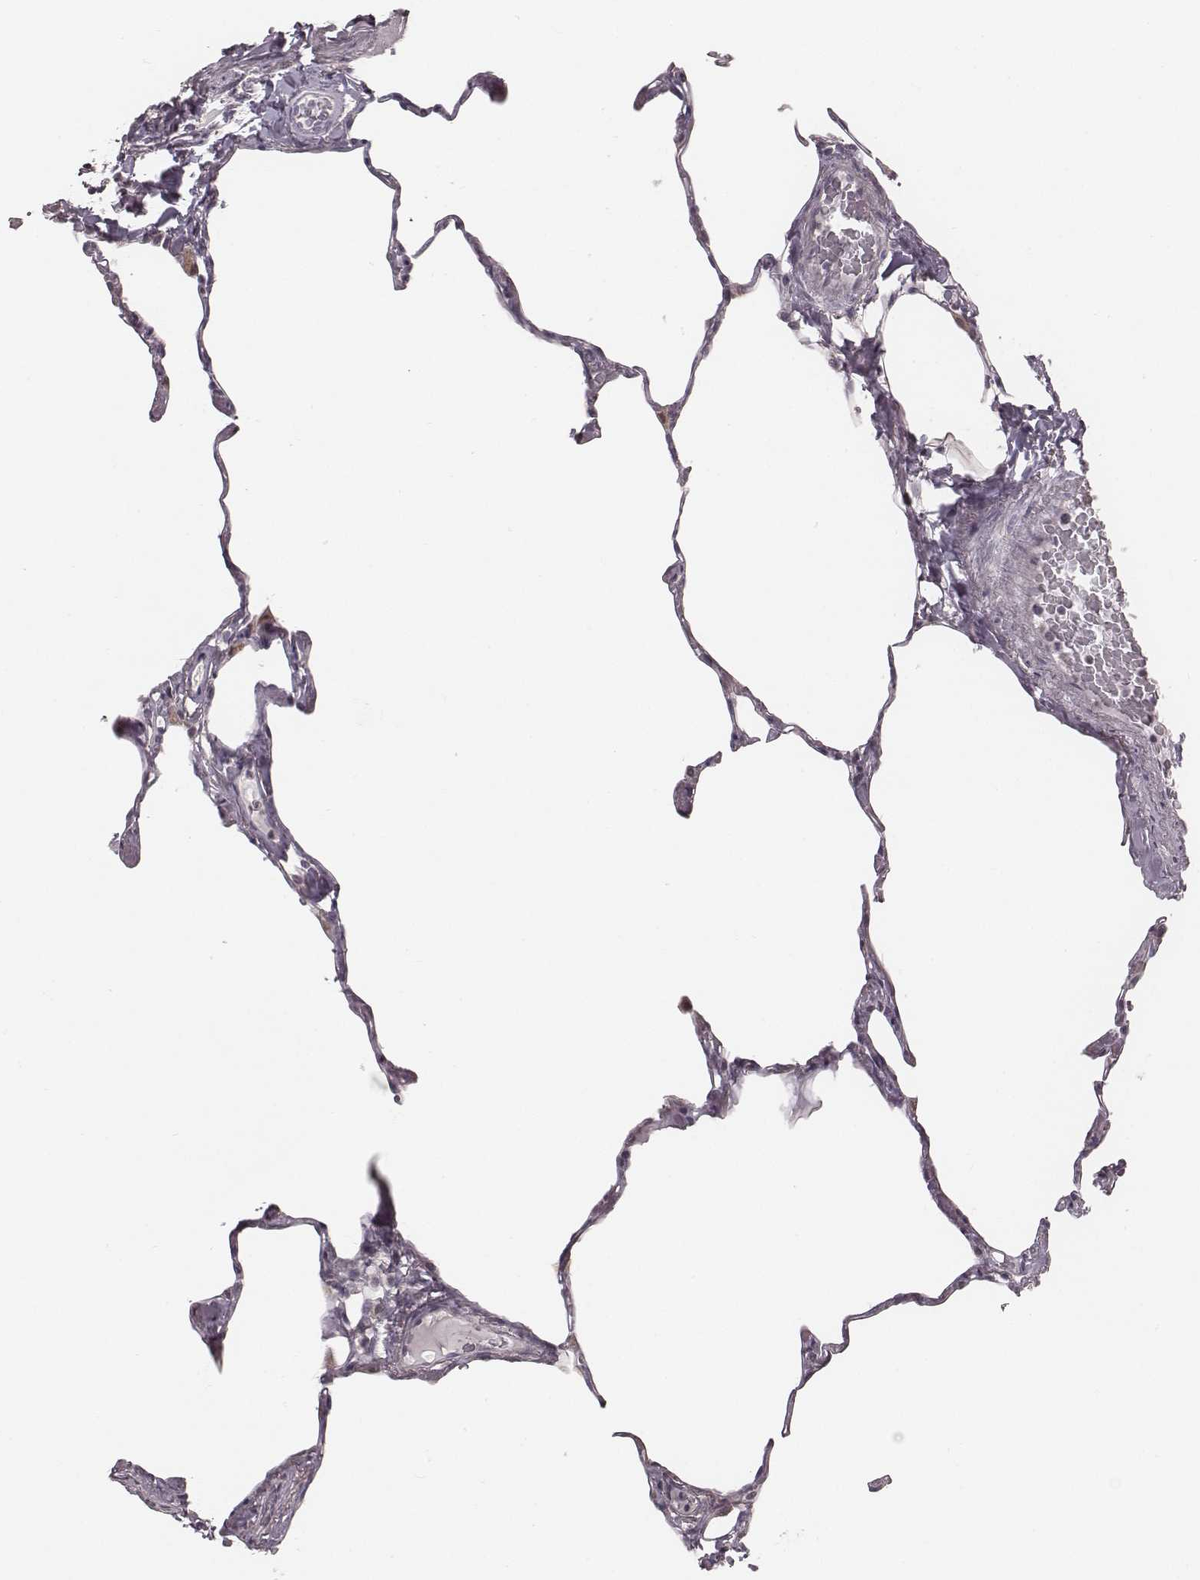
{"staining": {"intensity": "negative", "quantity": "none", "location": "none"}, "tissue": "lung", "cell_type": "Alveolar cells", "image_type": "normal", "snomed": [{"axis": "morphology", "description": "Normal tissue, NOS"}, {"axis": "topography", "description": "Lung"}], "caption": "Immunohistochemical staining of unremarkable human lung reveals no significant expression in alveolar cells.", "gene": "IQCG", "patient": {"sex": "male", "age": 65}}